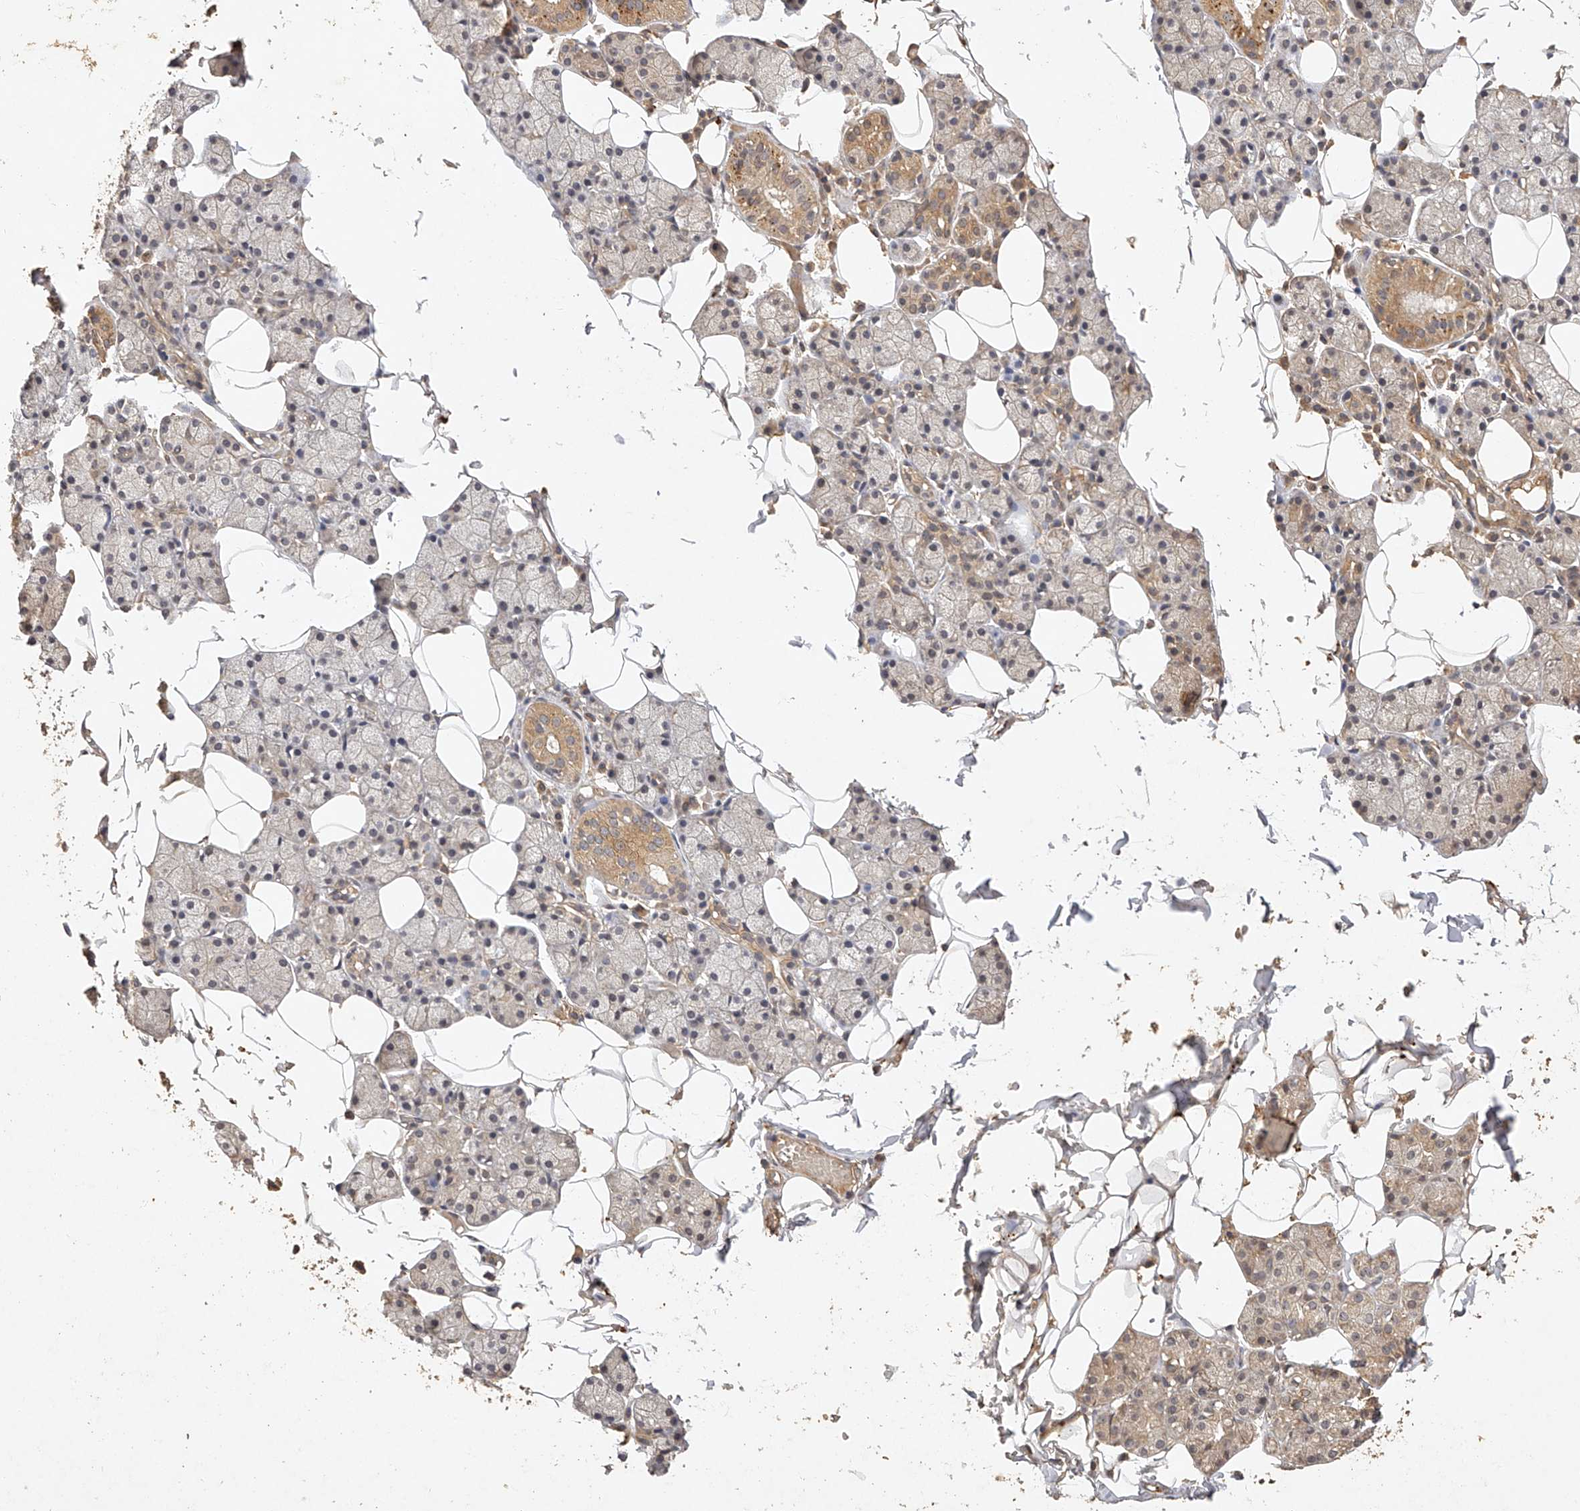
{"staining": {"intensity": "moderate", "quantity": "25%-75%", "location": "cytoplasmic/membranous"}, "tissue": "salivary gland", "cell_type": "Glandular cells", "image_type": "normal", "snomed": [{"axis": "morphology", "description": "Normal tissue, NOS"}, {"axis": "topography", "description": "Salivary gland"}], "caption": "This photomicrograph shows IHC staining of normal salivary gland, with medium moderate cytoplasmic/membranous positivity in approximately 25%-75% of glandular cells.", "gene": "NSMAF", "patient": {"sex": "female", "age": 33}}